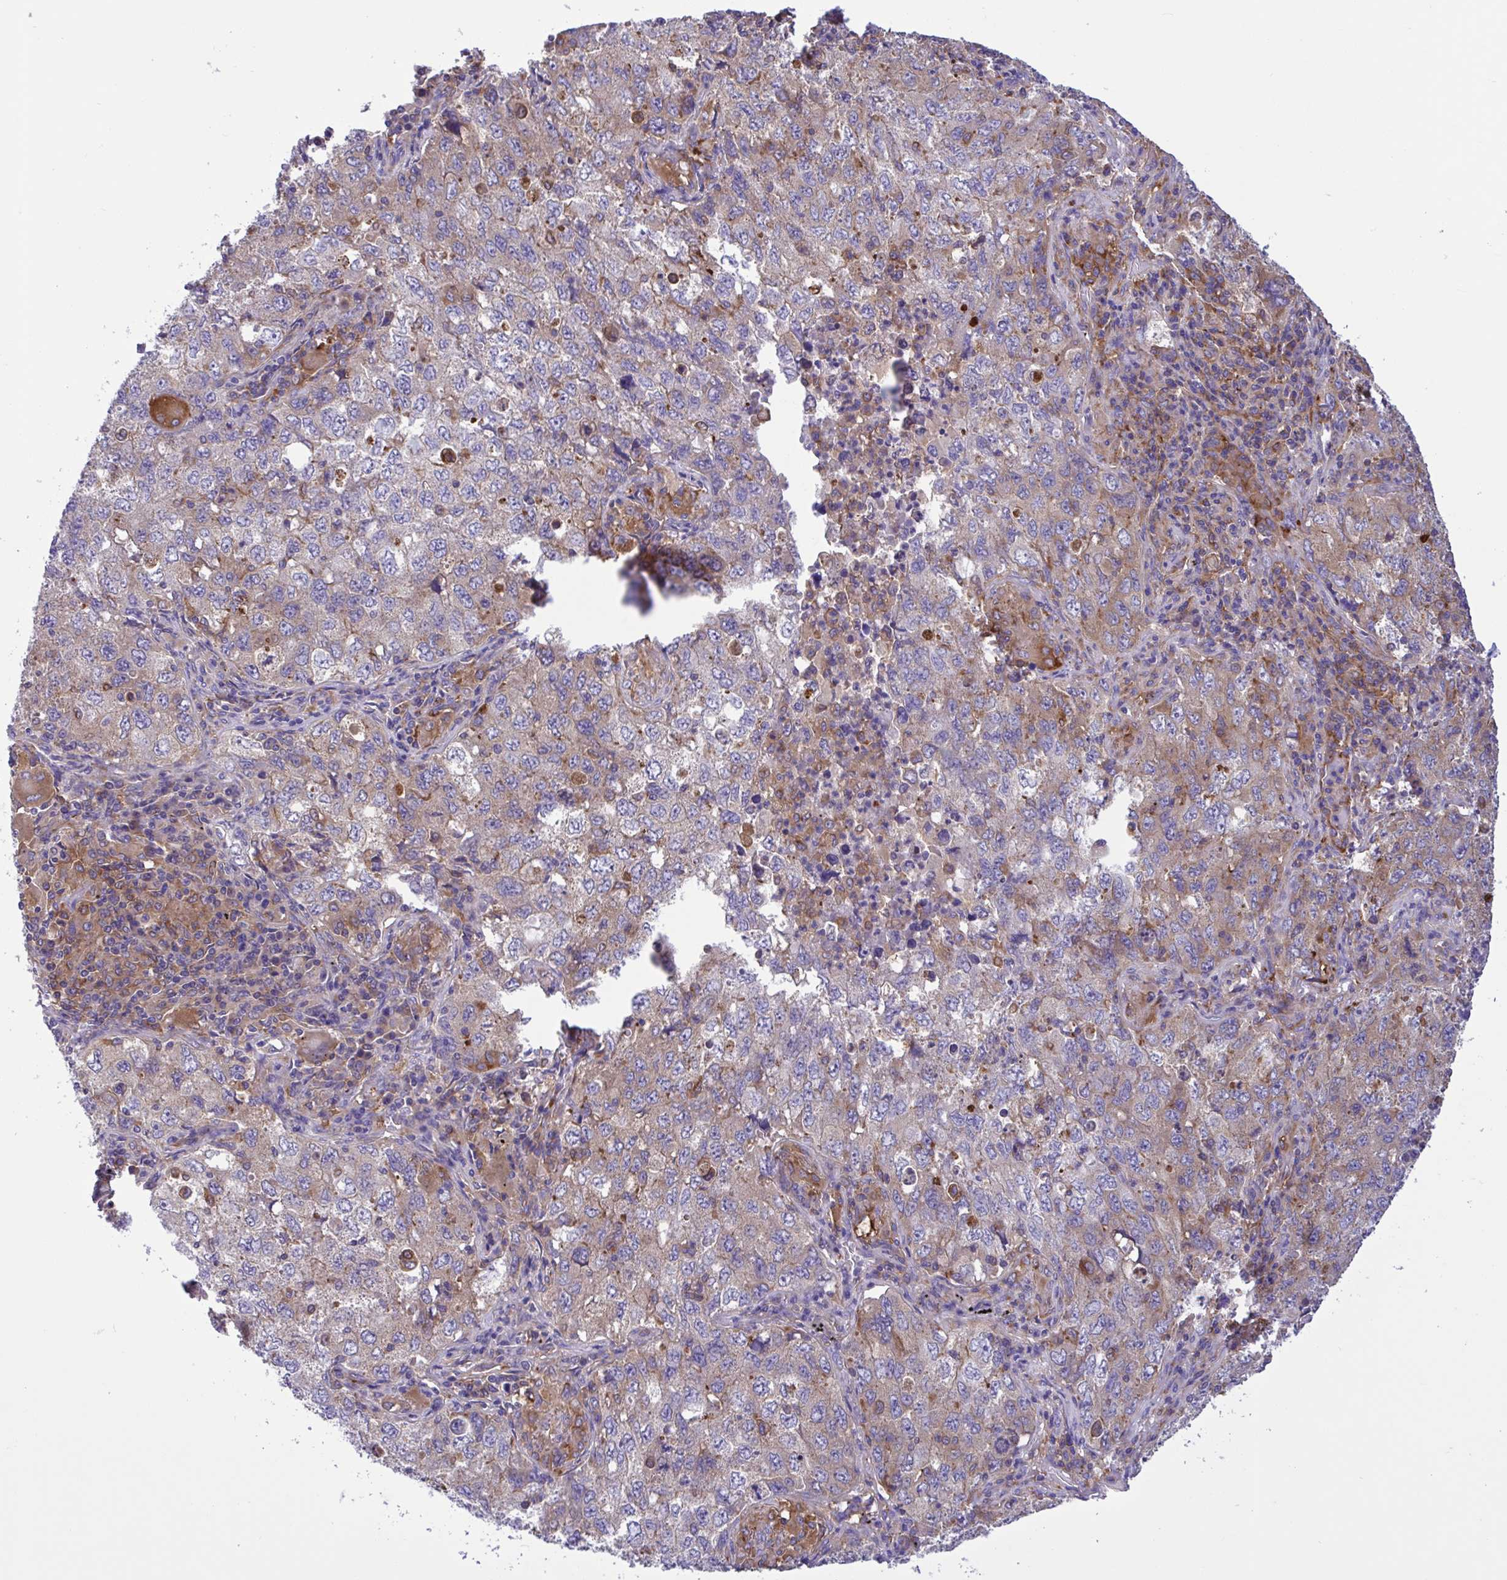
{"staining": {"intensity": "moderate", "quantity": "<25%", "location": "cytoplasmic/membranous"}, "tissue": "lung cancer", "cell_type": "Tumor cells", "image_type": "cancer", "snomed": [{"axis": "morphology", "description": "Adenocarcinoma, NOS"}, {"axis": "topography", "description": "Lung"}], "caption": "Lung cancer (adenocarcinoma) stained with DAB (3,3'-diaminobenzidine) IHC exhibits low levels of moderate cytoplasmic/membranous staining in about <25% of tumor cells. The staining is performed using DAB brown chromogen to label protein expression. The nuclei are counter-stained blue using hematoxylin.", "gene": "OR51M1", "patient": {"sex": "female", "age": 57}}